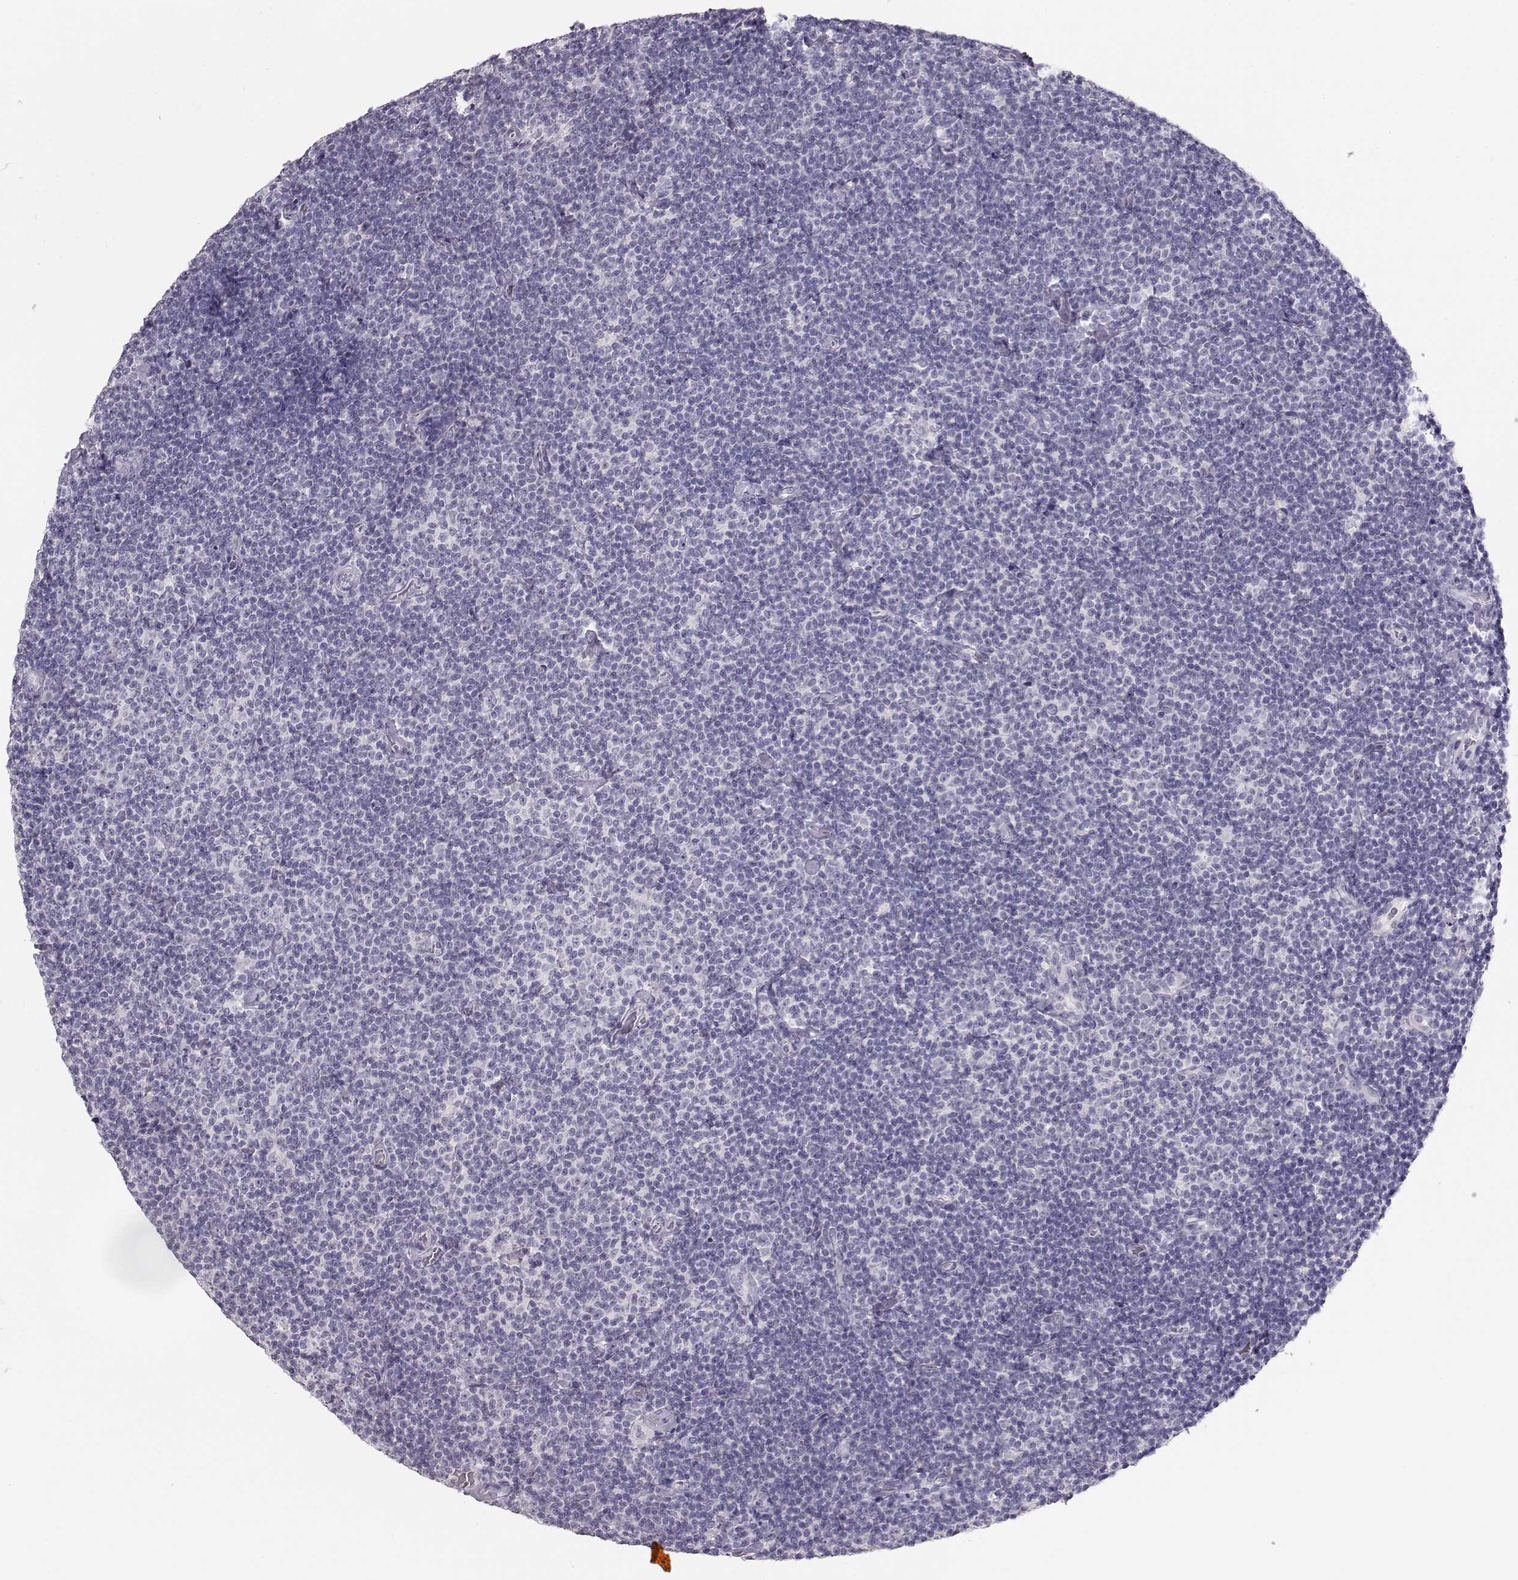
{"staining": {"intensity": "negative", "quantity": "none", "location": "none"}, "tissue": "lymphoma", "cell_type": "Tumor cells", "image_type": "cancer", "snomed": [{"axis": "morphology", "description": "Malignant lymphoma, non-Hodgkin's type, Low grade"}, {"axis": "topography", "description": "Lymph node"}], "caption": "Immunohistochemical staining of malignant lymphoma, non-Hodgkin's type (low-grade) reveals no significant expression in tumor cells.", "gene": "TKTL1", "patient": {"sex": "male", "age": 81}}